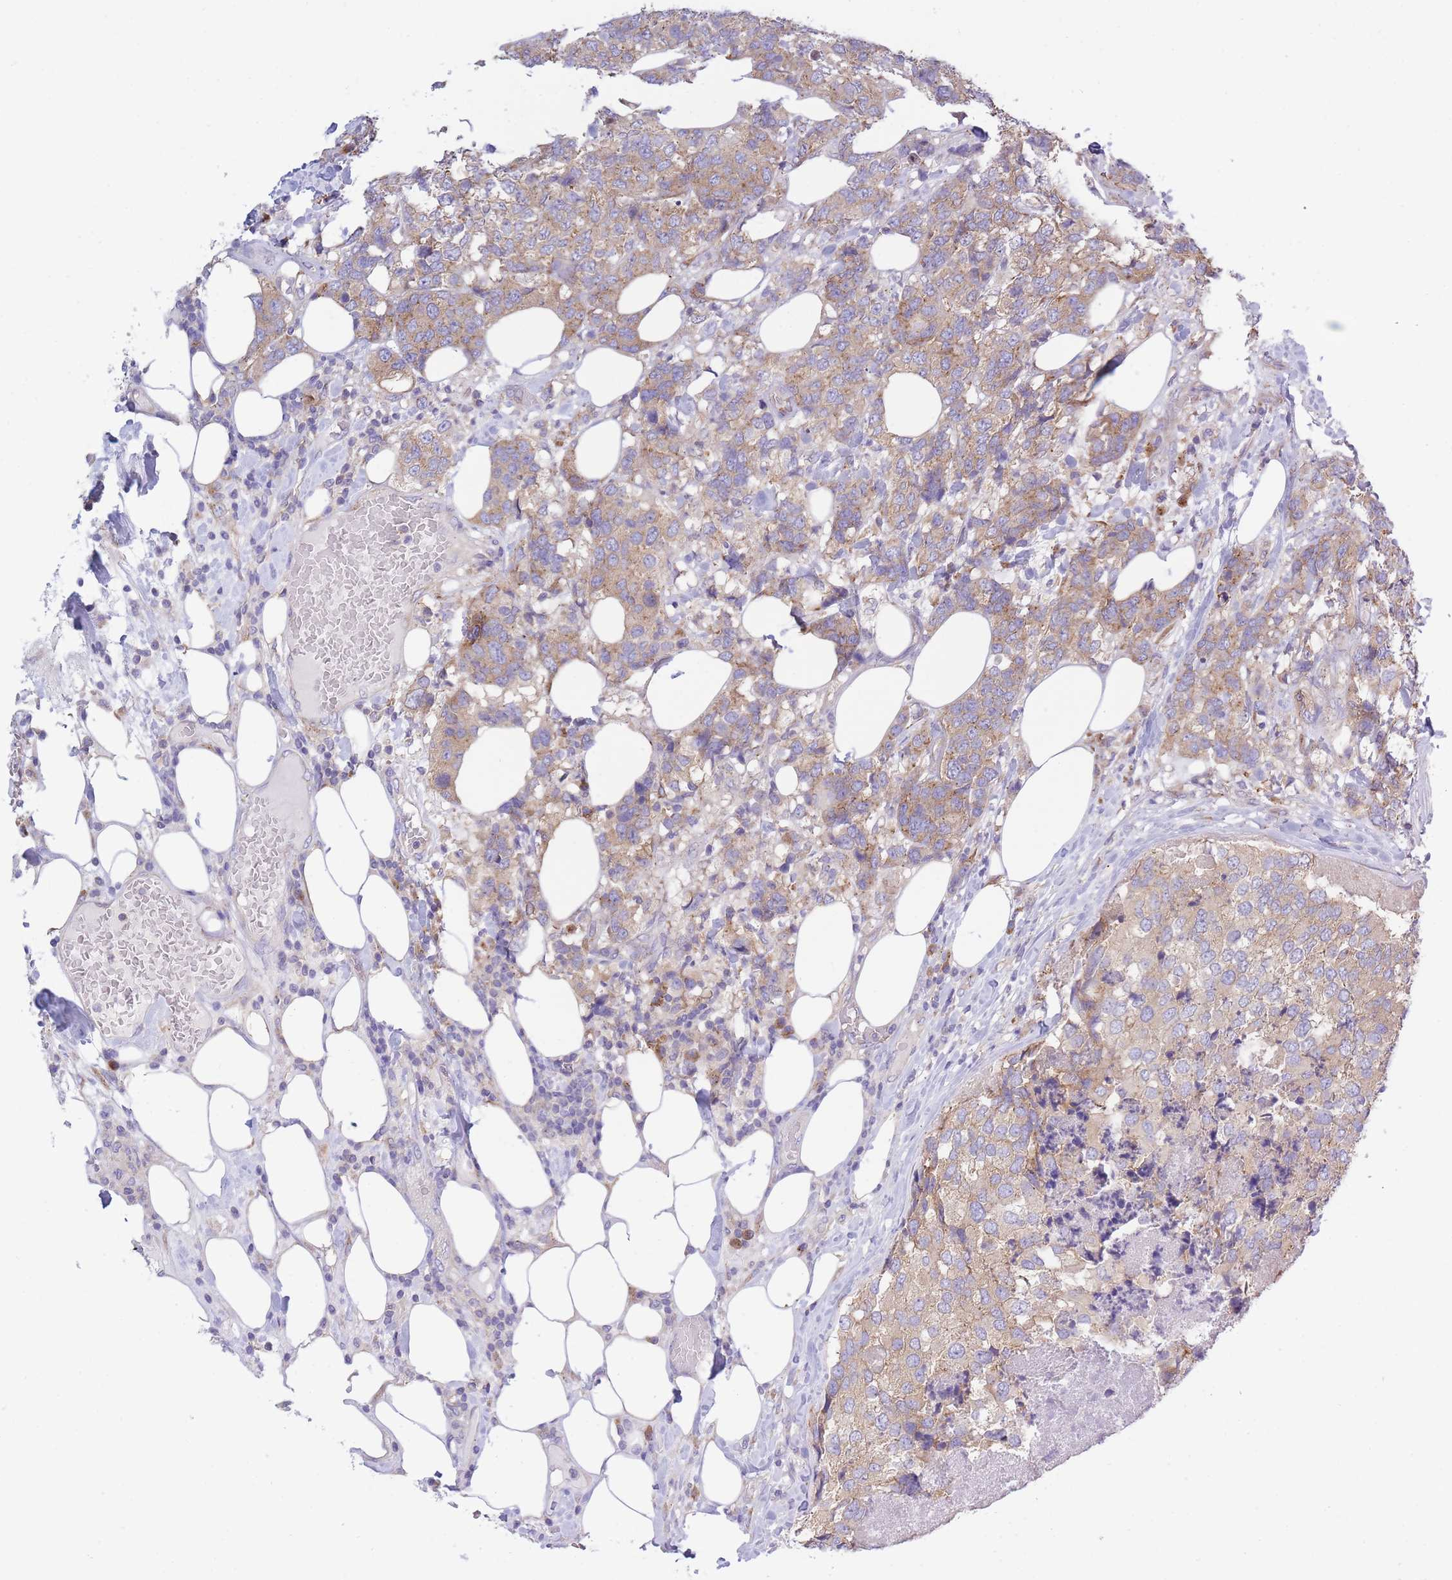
{"staining": {"intensity": "weak", "quantity": ">75%", "location": "cytoplasmic/membranous"}, "tissue": "breast cancer", "cell_type": "Tumor cells", "image_type": "cancer", "snomed": [{"axis": "morphology", "description": "Lobular carcinoma"}, {"axis": "topography", "description": "Breast"}], "caption": "Human breast cancer stained with a brown dye exhibits weak cytoplasmic/membranous positive positivity in about >75% of tumor cells.", "gene": "COPG2", "patient": {"sex": "female", "age": 59}}